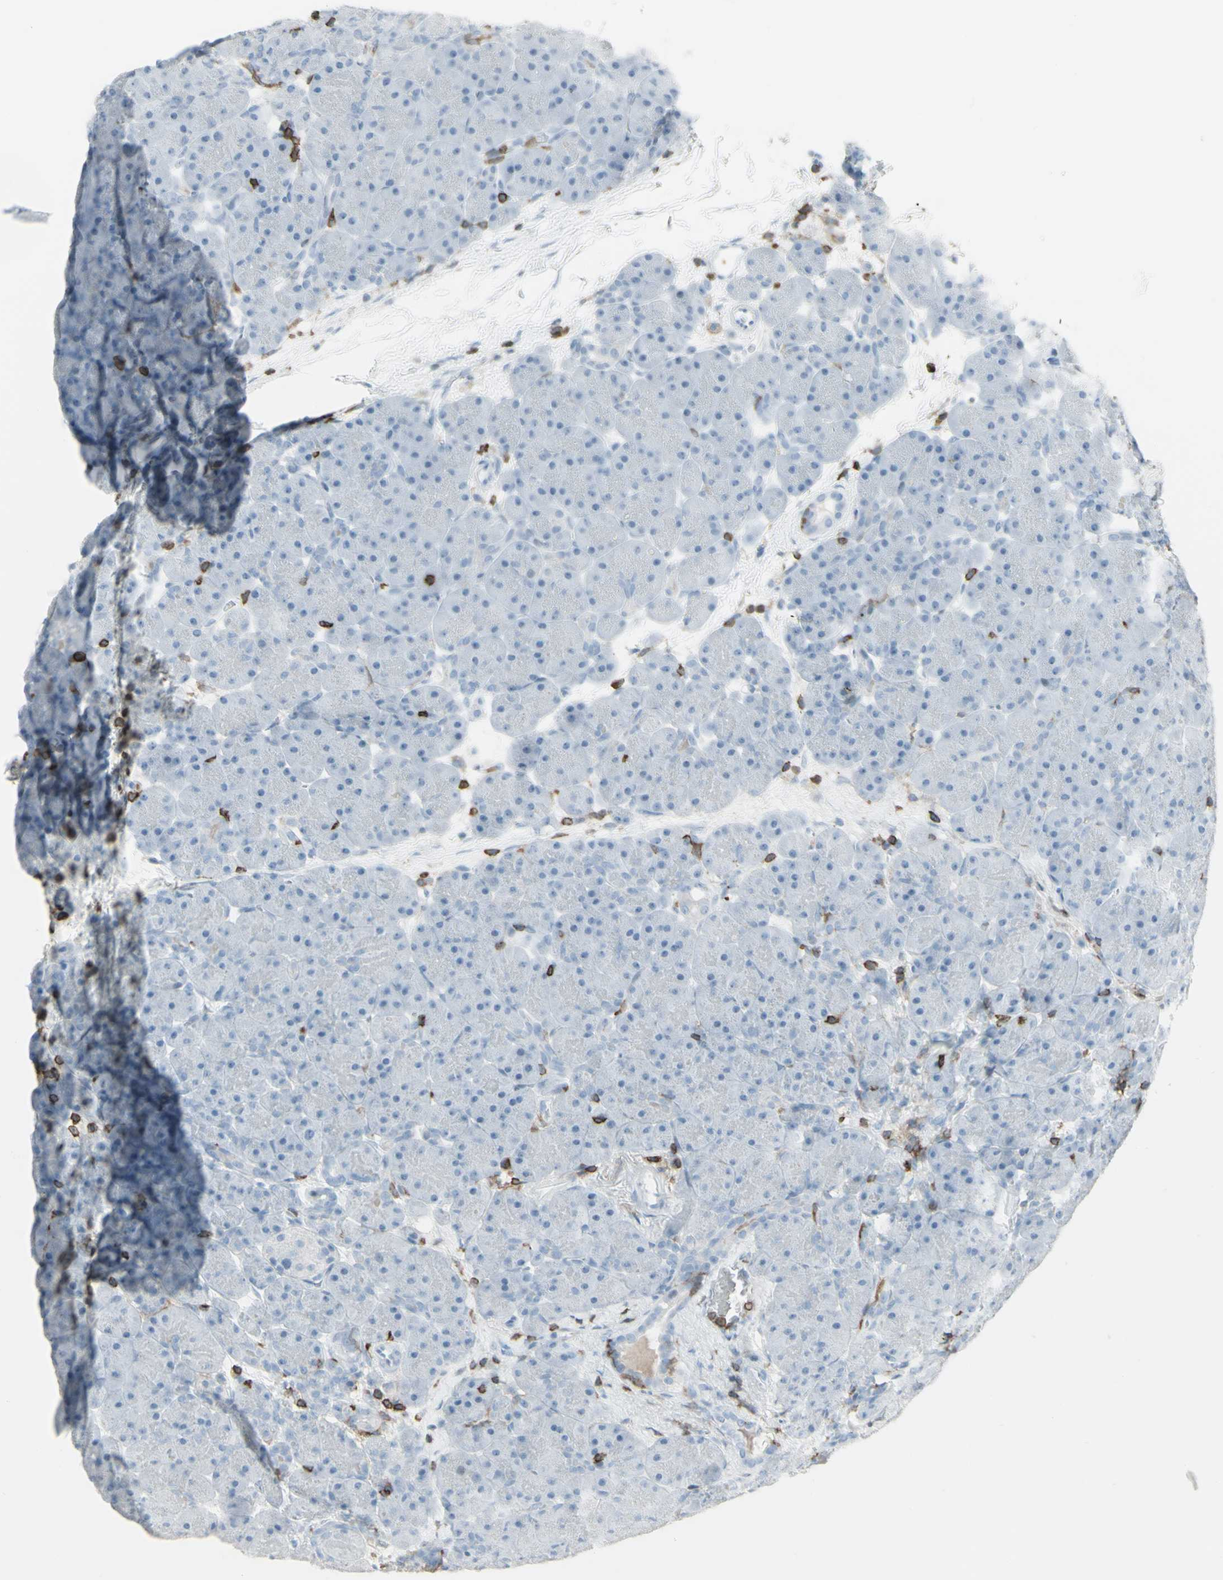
{"staining": {"intensity": "negative", "quantity": "none", "location": "none"}, "tissue": "pancreas", "cell_type": "Exocrine glandular cells", "image_type": "normal", "snomed": [{"axis": "morphology", "description": "Normal tissue, NOS"}, {"axis": "topography", "description": "Pancreas"}], "caption": "The micrograph demonstrates no significant expression in exocrine glandular cells of pancreas.", "gene": "NRG1", "patient": {"sex": "male", "age": 66}}